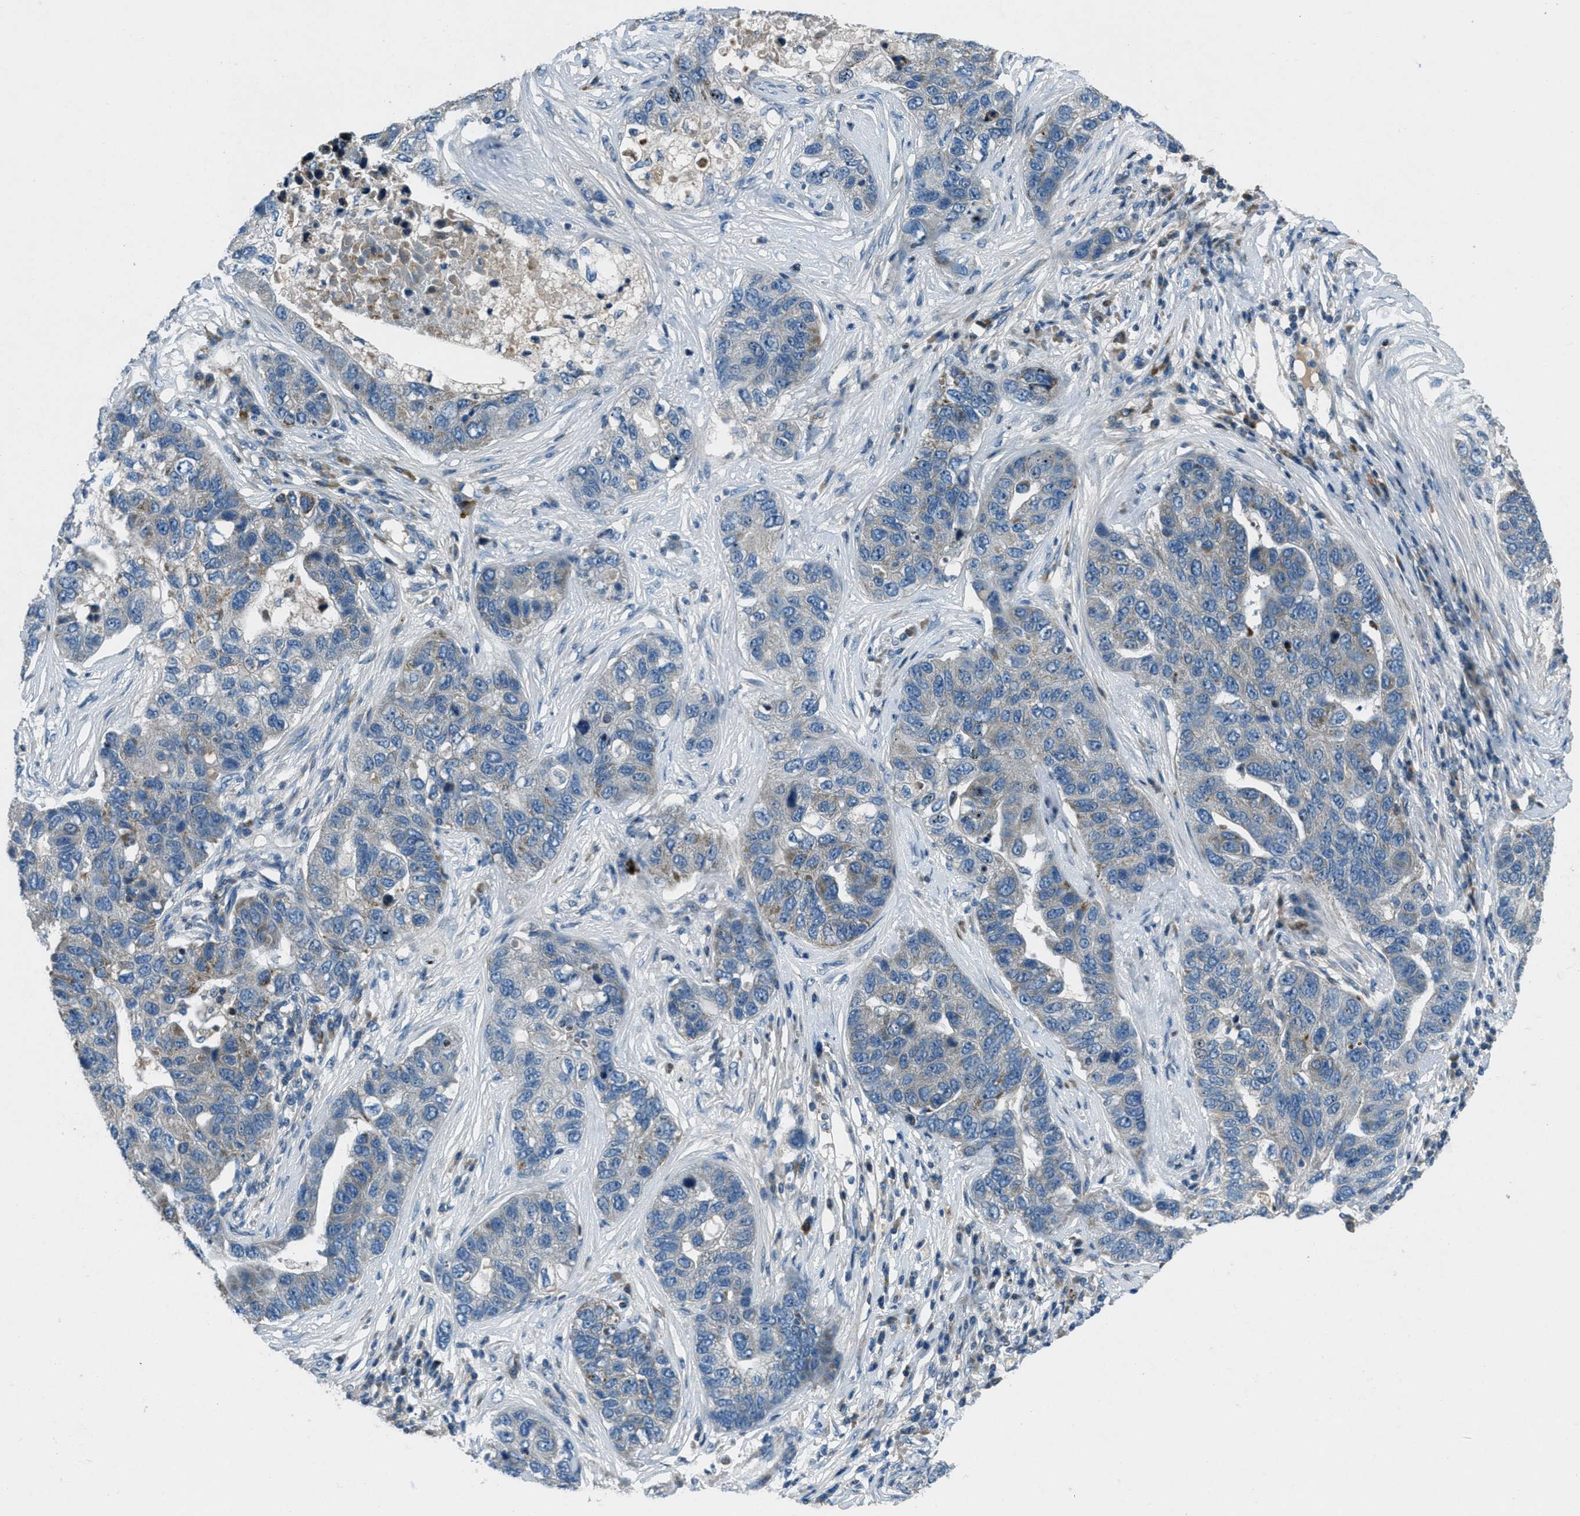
{"staining": {"intensity": "weak", "quantity": "<25%", "location": "cytoplasmic/membranous"}, "tissue": "pancreatic cancer", "cell_type": "Tumor cells", "image_type": "cancer", "snomed": [{"axis": "morphology", "description": "Adenocarcinoma, NOS"}, {"axis": "topography", "description": "Pancreas"}], "caption": "This is an immunohistochemistry (IHC) histopathology image of pancreatic cancer. There is no expression in tumor cells.", "gene": "CLEC2D", "patient": {"sex": "female", "age": 61}}